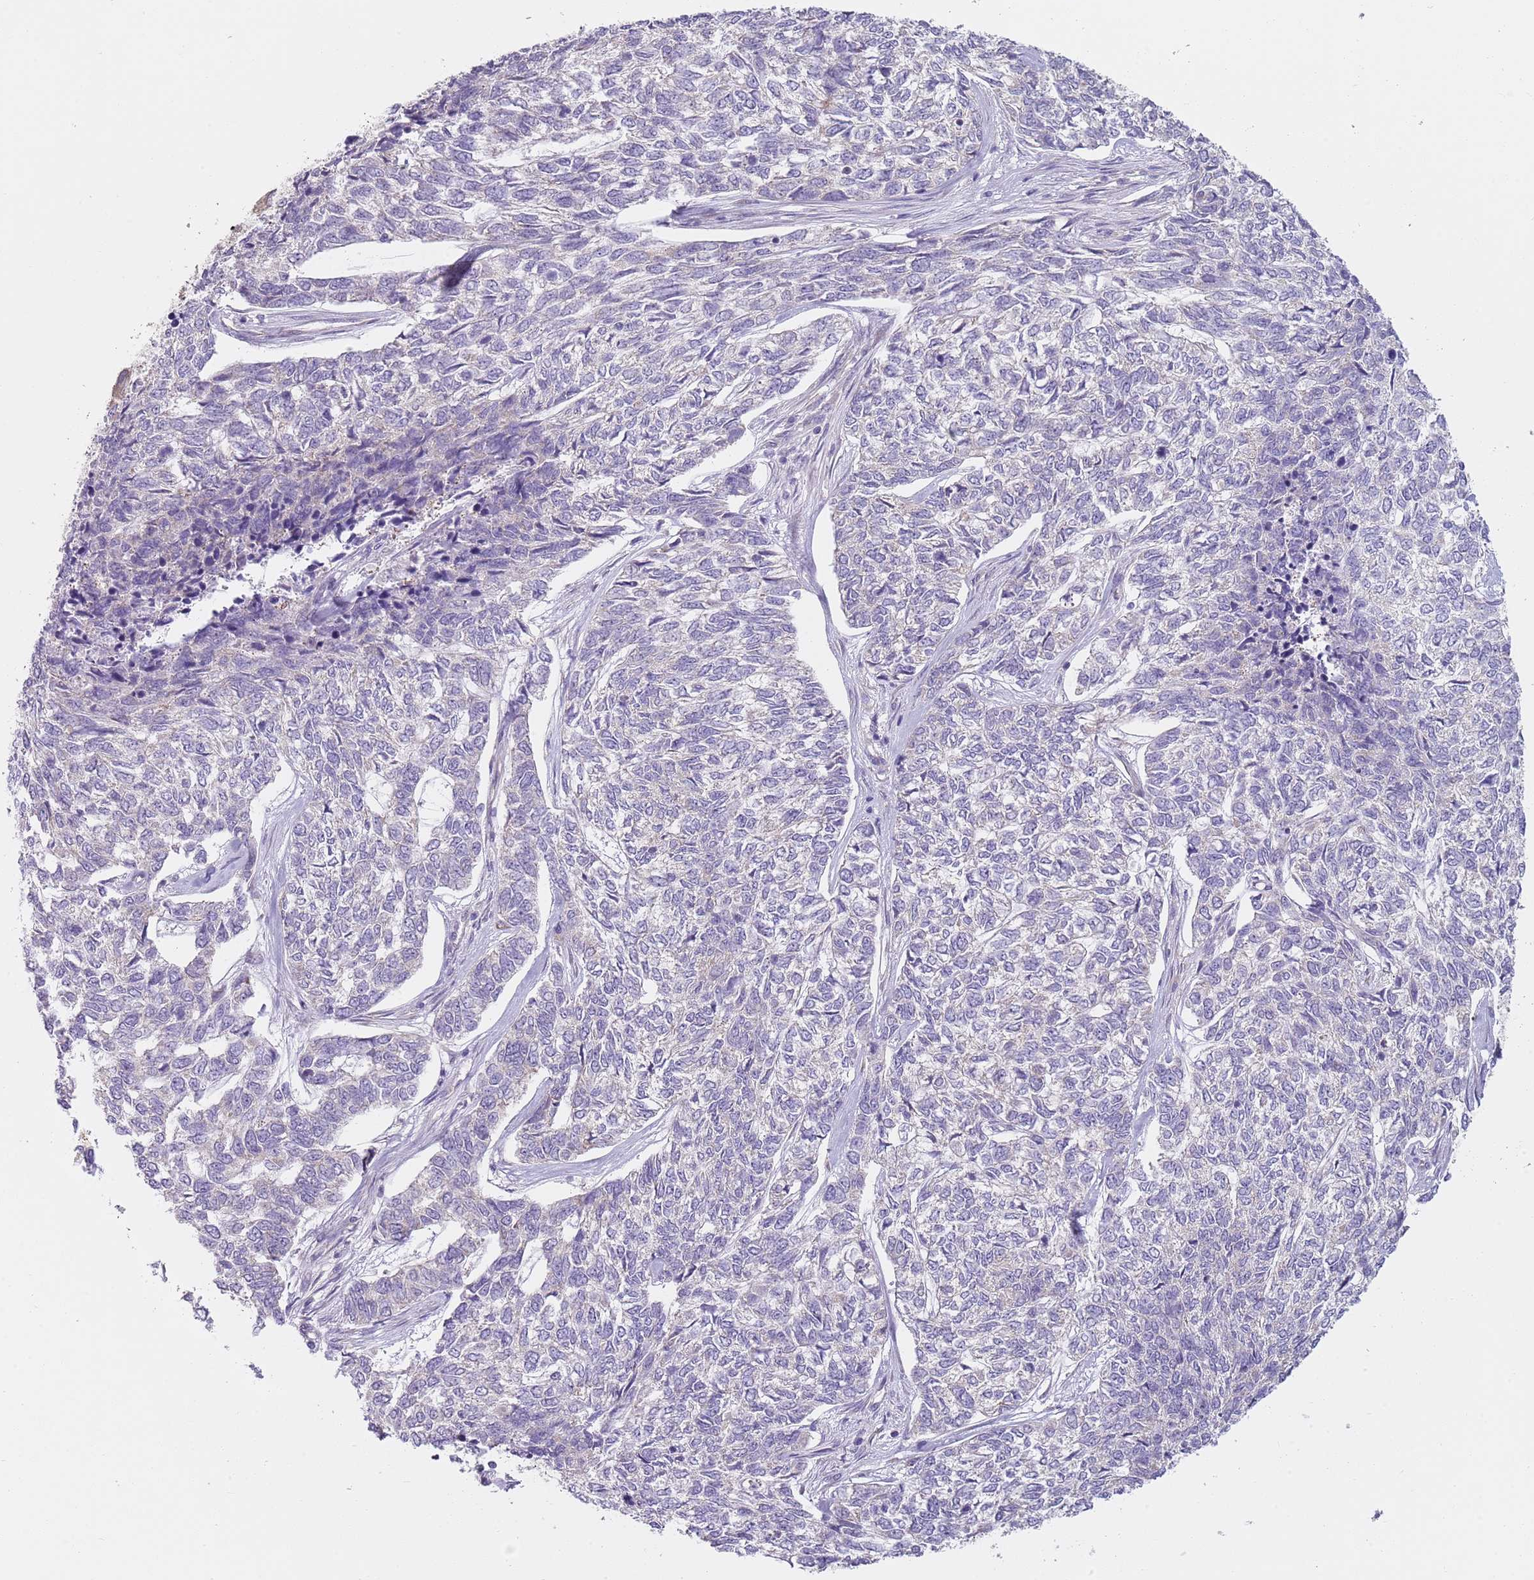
{"staining": {"intensity": "negative", "quantity": "none", "location": "none"}, "tissue": "skin cancer", "cell_type": "Tumor cells", "image_type": "cancer", "snomed": [{"axis": "morphology", "description": "Basal cell carcinoma"}, {"axis": "topography", "description": "Skin"}], "caption": "Skin basal cell carcinoma stained for a protein using immunohistochemistry reveals no expression tumor cells.", "gene": "SLC26A6", "patient": {"sex": "female", "age": 65}}